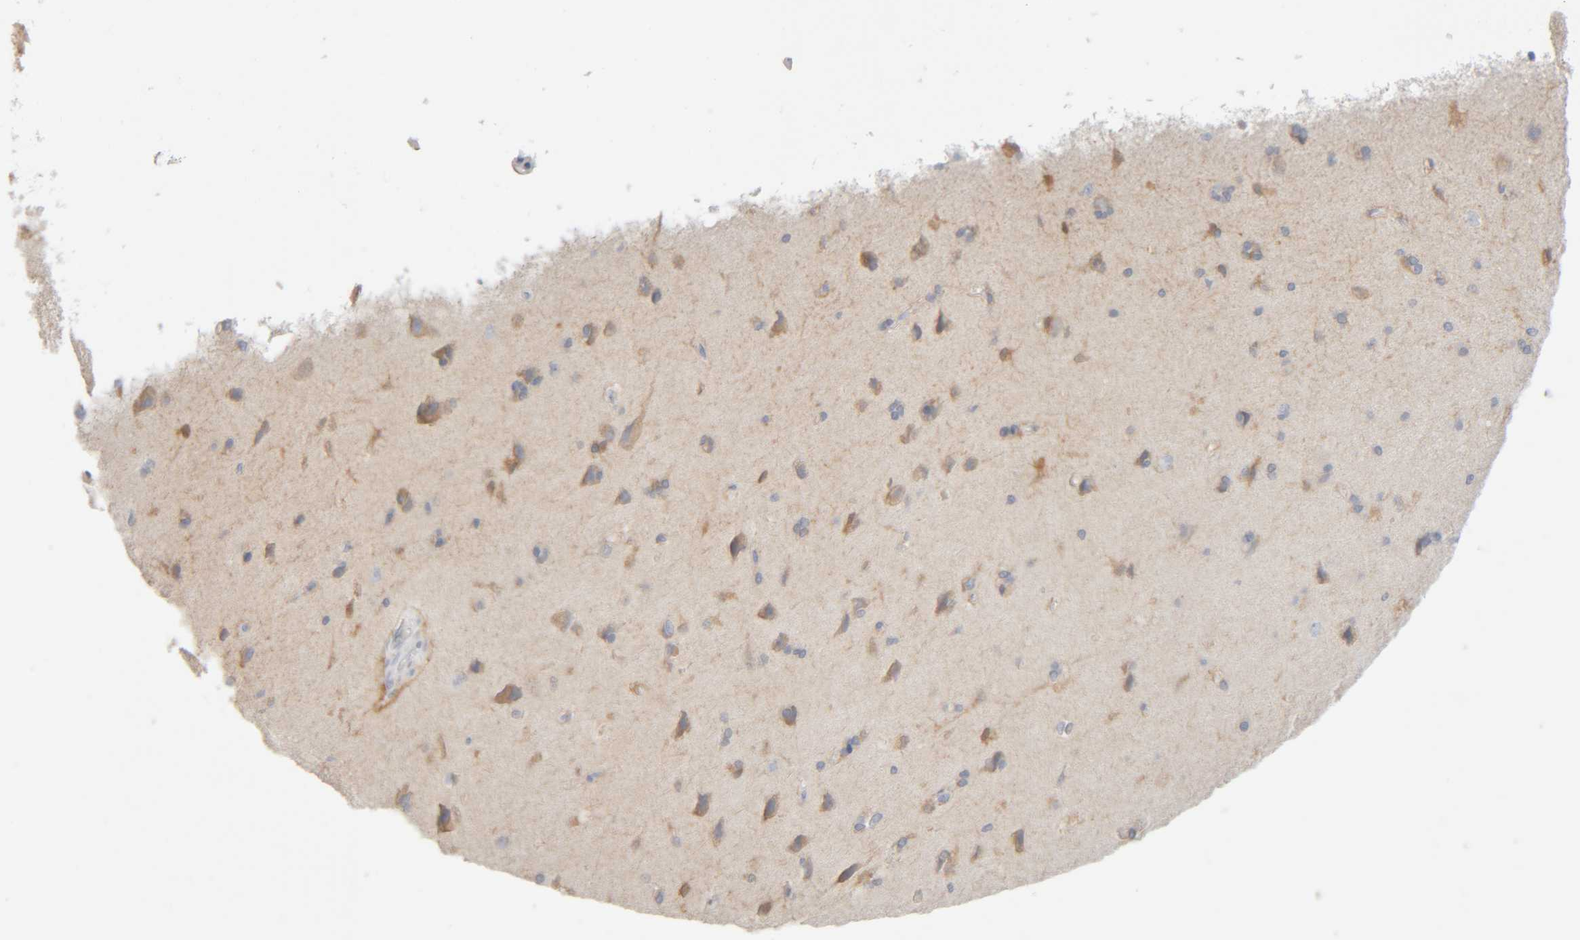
{"staining": {"intensity": "moderate", "quantity": "25%-75%", "location": "cytoplasmic/membranous"}, "tissue": "cerebral cortex", "cell_type": "Endothelial cells", "image_type": "normal", "snomed": [{"axis": "morphology", "description": "Normal tissue, NOS"}, {"axis": "topography", "description": "Cerebral cortex"}], "caption": "High-magnification brightfield microscopy of normal cerebral cortex stained with DAB (3,3'-diaminobenzidine) (brown) and counterstained with hematoxylin (blue). endothelial cells exhibit moderate cytoplasmic/membranous staining is appreciated in about25%-75% of cells. Using DAB (3,3'-diaminobenzidine) (brown) and hematoxylin (blue) stains, captured at high magnification using brightfield microscopy.", "gene": "RIDA", "patient": {"sex": "male", "age": 62}}